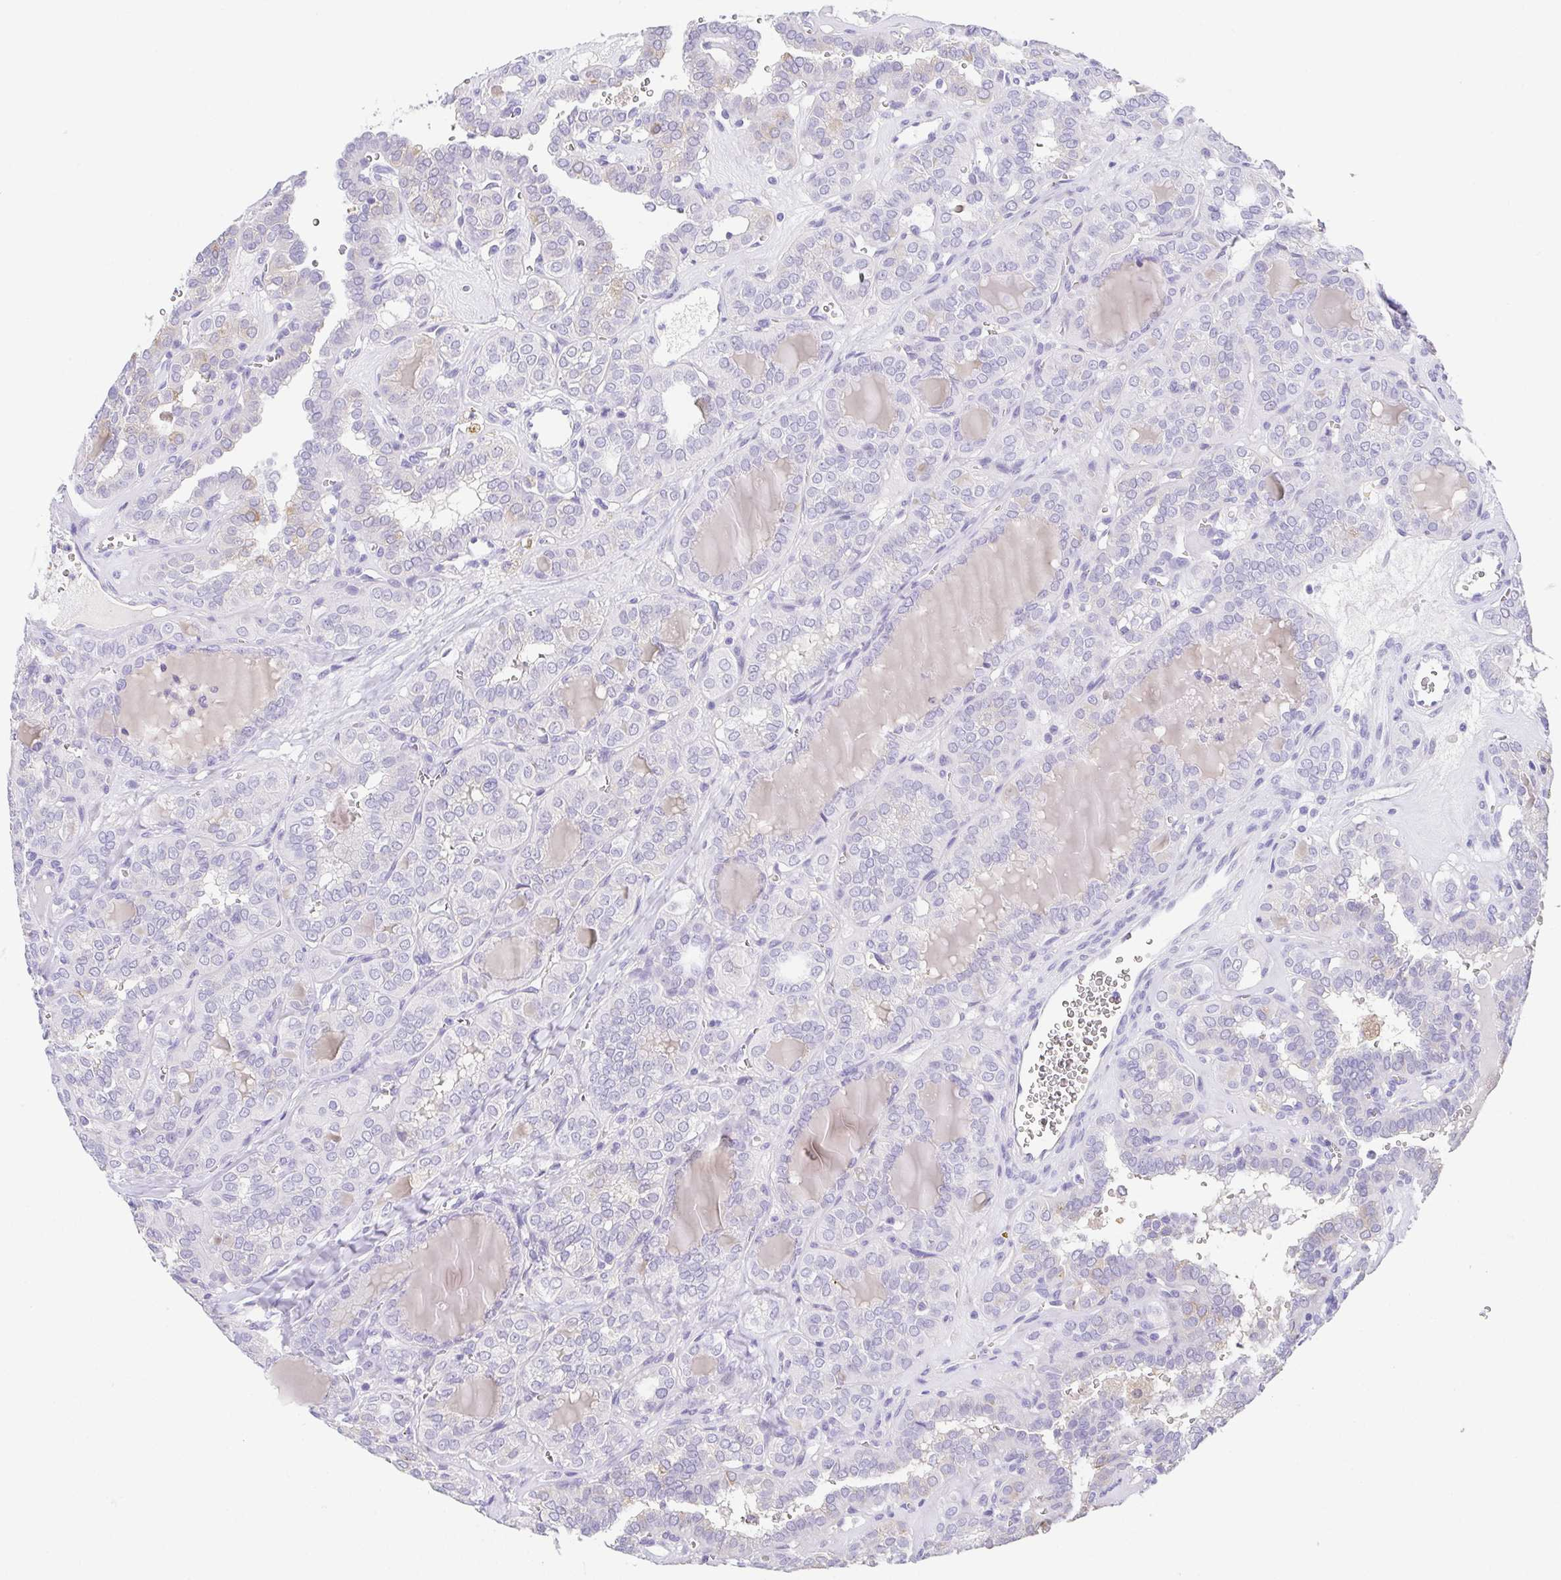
{"staining": {"intensity": "negative", "quantity": "none", "location": "none"}, "tissue": "thyroid cancer", "cell_type": "Tumor cells", "image_type": "cancer", "snomed": [{"axis": "morphology", "description": "Papillary adenocarcinoma, NOS"}, {"axis": "topography", "description": "Thyroid gland"}], "caption": "DAB immunohistochemical staining of thyroid cancer exhibits no significant positivity in tumor cells.", "gene": "HAPLN2", "patient": {"sex": "female", "age": 41}}